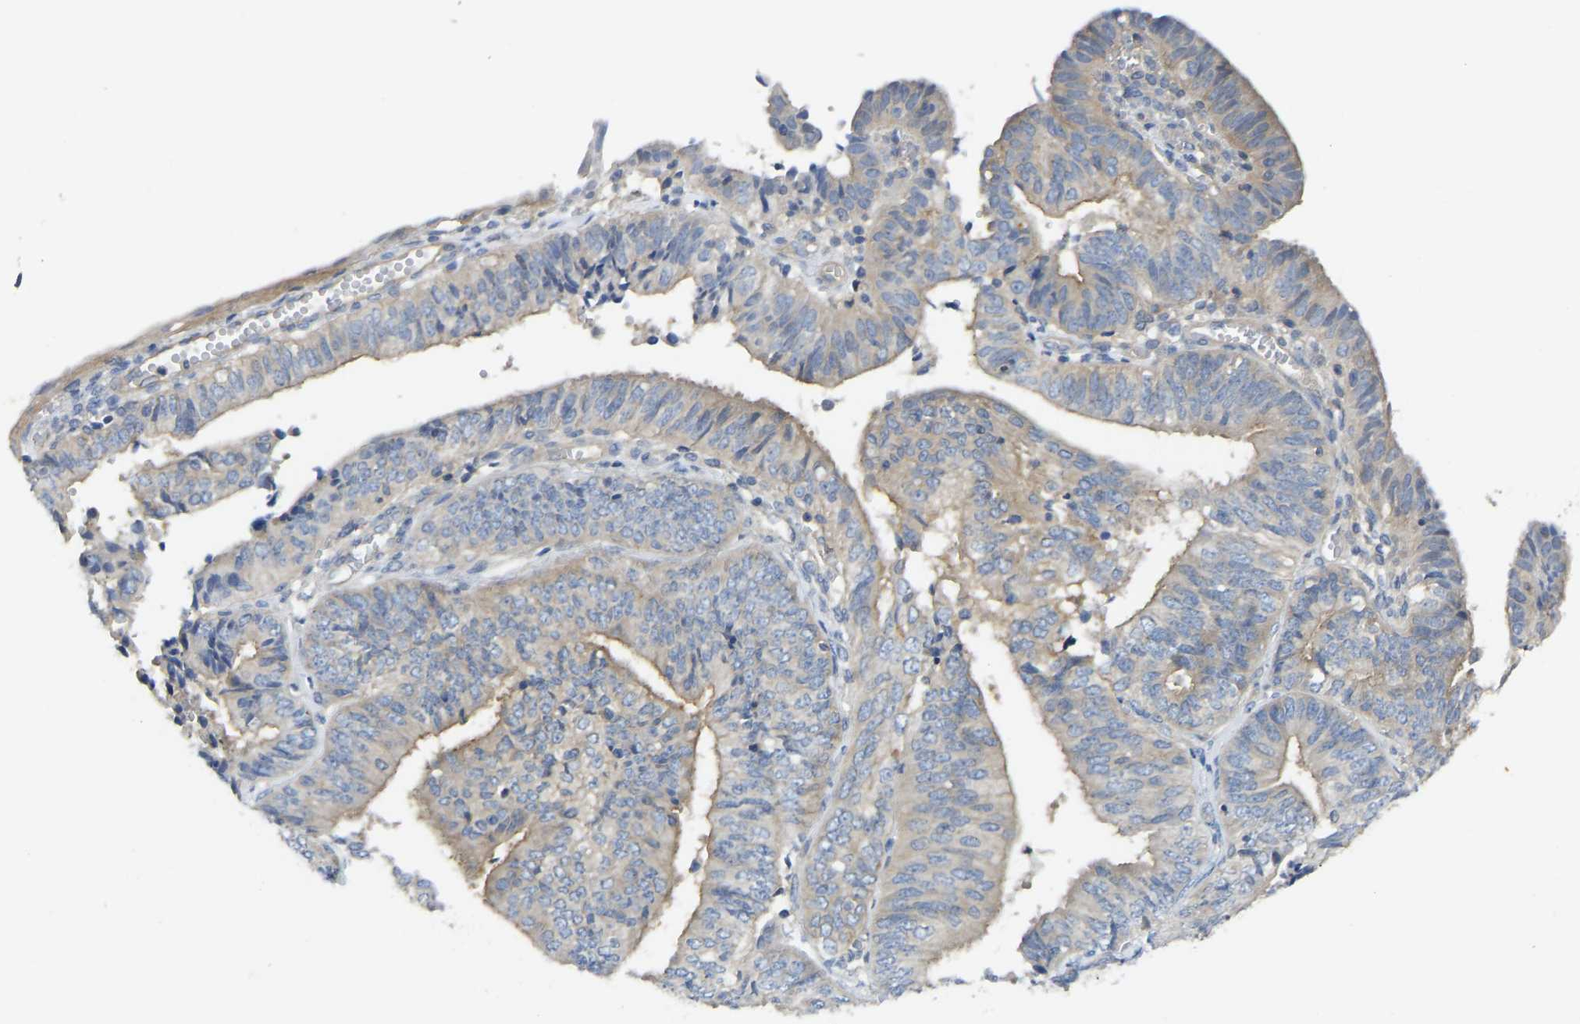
{"staining": {"intensity": "weak", "quantity": "25%-75%", "location": "cytoplasmic/membranous"}, "tissue": "endometrial cancer", "cell_type": "Tumor cells", "image_type": "cancer", "snomed": [{"axis": "morphology", "description": "Adenocarcinoma, NOS"}, {"axis": "topography", "description": "Endometrium"}], "caption": "The histopathology image reveals immunohistochemical staining of adenocarcinoma (endometrial). There is weak cytoplasmic/membranous positivity is appreciated in about 25%-75% of tumor cells.", "gene": "PPP3CA", "patient": {"sex": "female", "age": 58}}